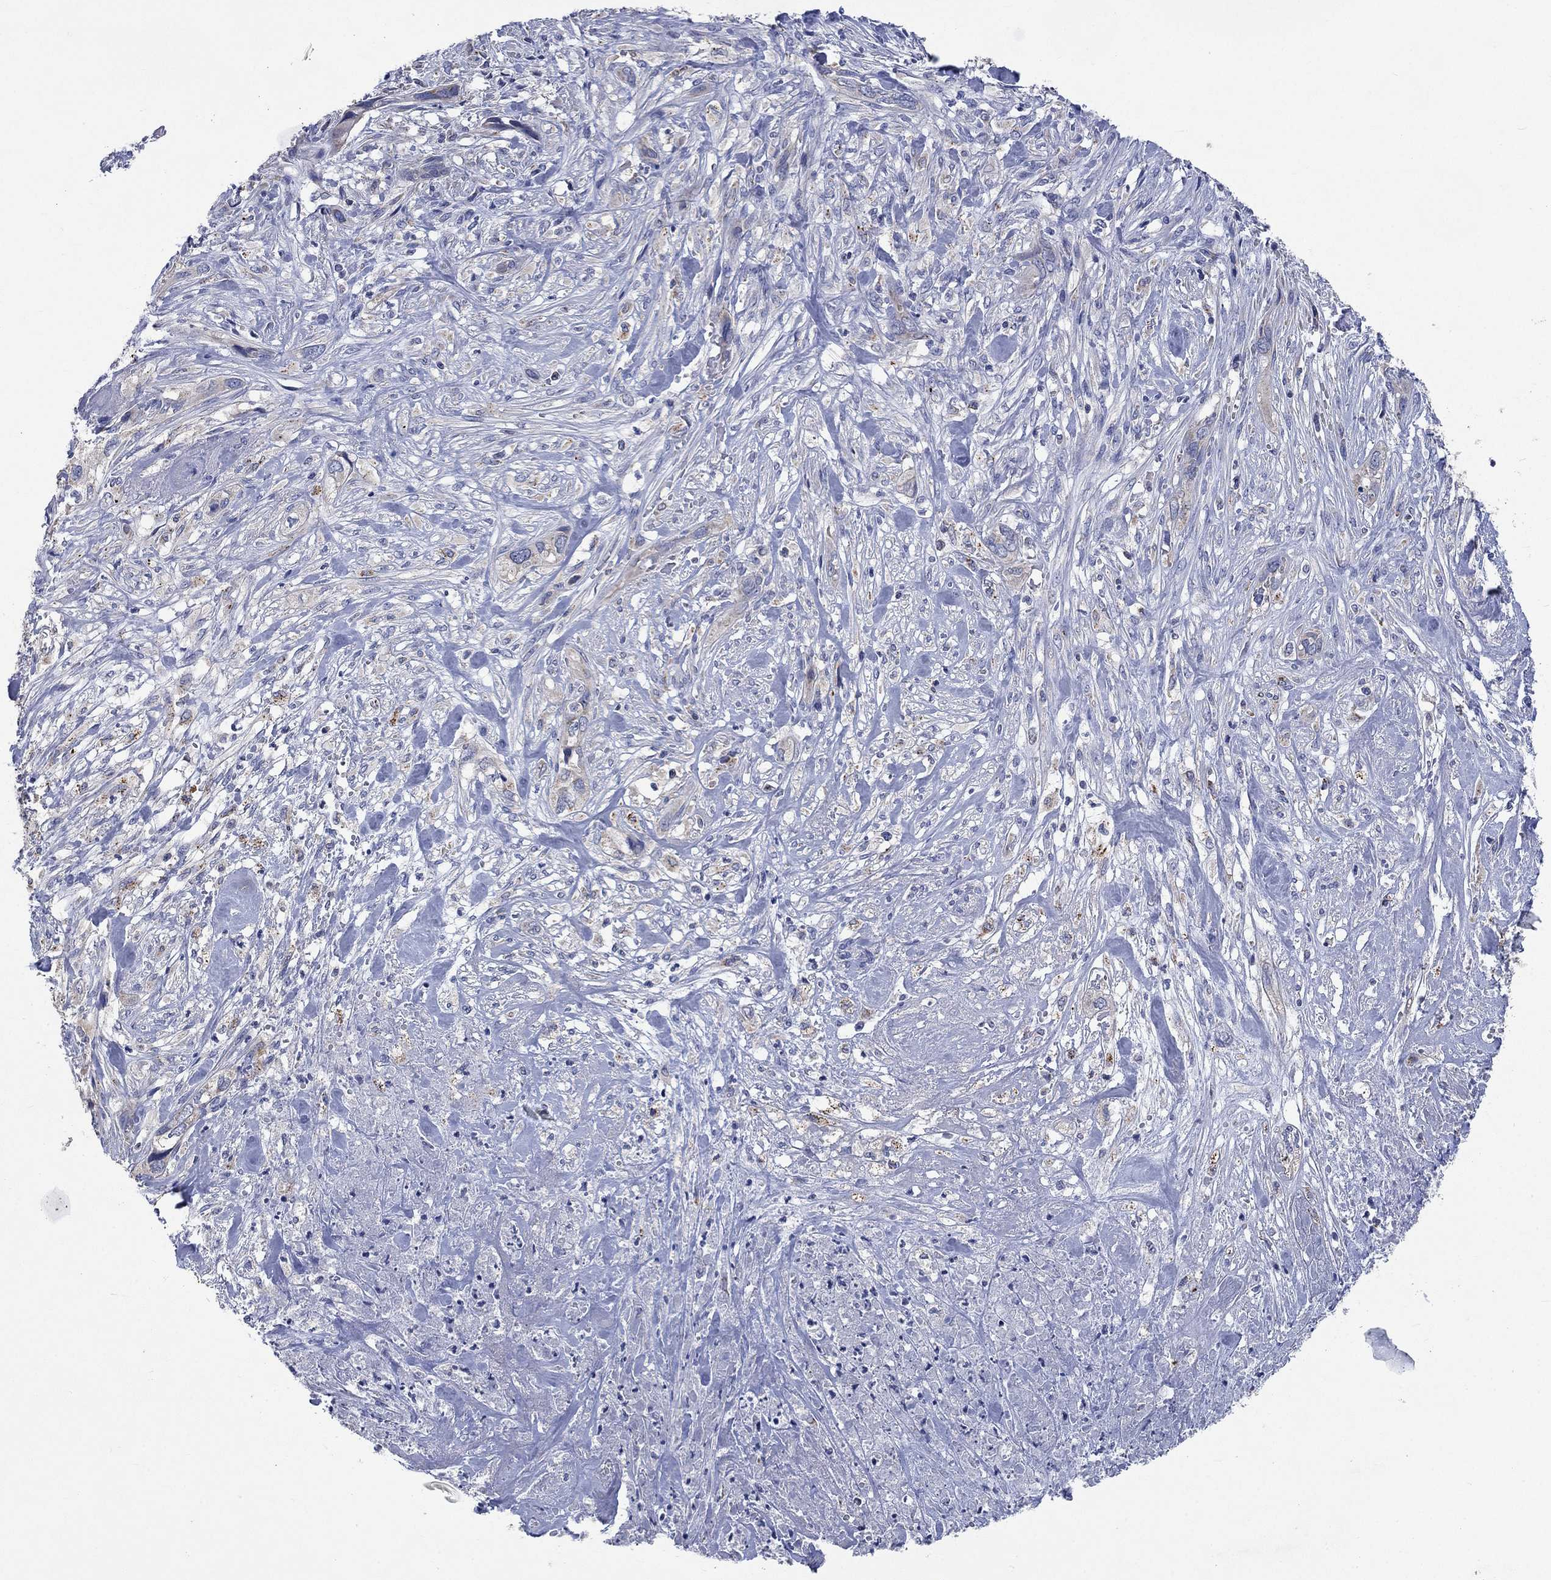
{"staining": {"intensity": "negative", "quantity": "none", "location": "none"}, "tissue": "cervical cancer", "cell_type": "Tumor cells", "image_type": "cancer", "snomed": [{"axis": "morphology", "description": "Squamous cell carcinoma, NOS"}, {"axis": "topography", "description": "Cervix"}], "caption": "This micrograph is of cervical cancer stained with immunohistochemistry (IHC) to label a protein in brown with the nuclei are counter-stained blue. There is no staining in tumor cells.", "gene": "UGT8", "patient": {"sex": "female", "age": 57}}